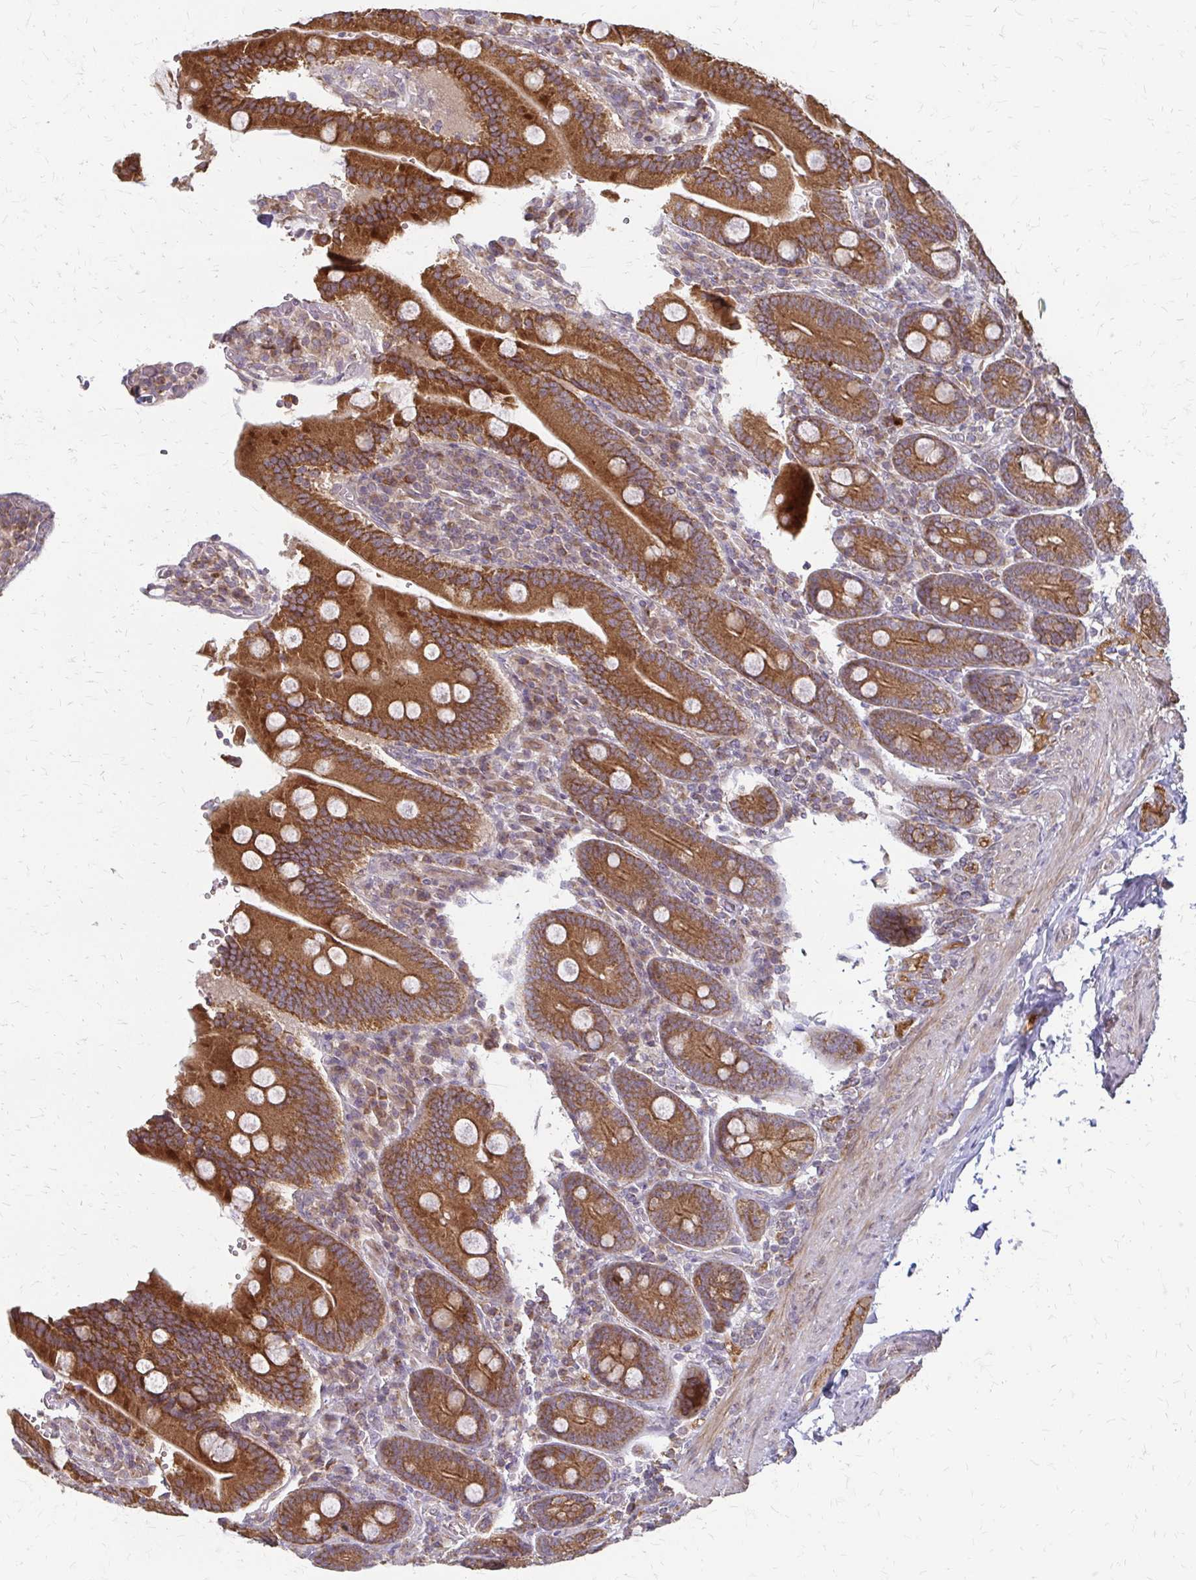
{"staining": {"intensity": "strong", "quantity": ">75%", "location": "cytoplasmic/membranous"}, "tissue": "duodenum", "cell_type": "Glandular cells", "image_type": "normal", "snomed": [{"axis": "morphology", "description": "Normal tissue, NOS"}, {"axis": "topography", "description": "Duodenum"}], "caption": "DAB (3,3'-diaminobenzidine) immunohistochemical staining of benign duodenum exhibits strong cytoplasmic/membranous protein expression in approximately >75% of glandular cells.", "gene": "ZNF383", "patient": {"sex": "female", "age": 62}}